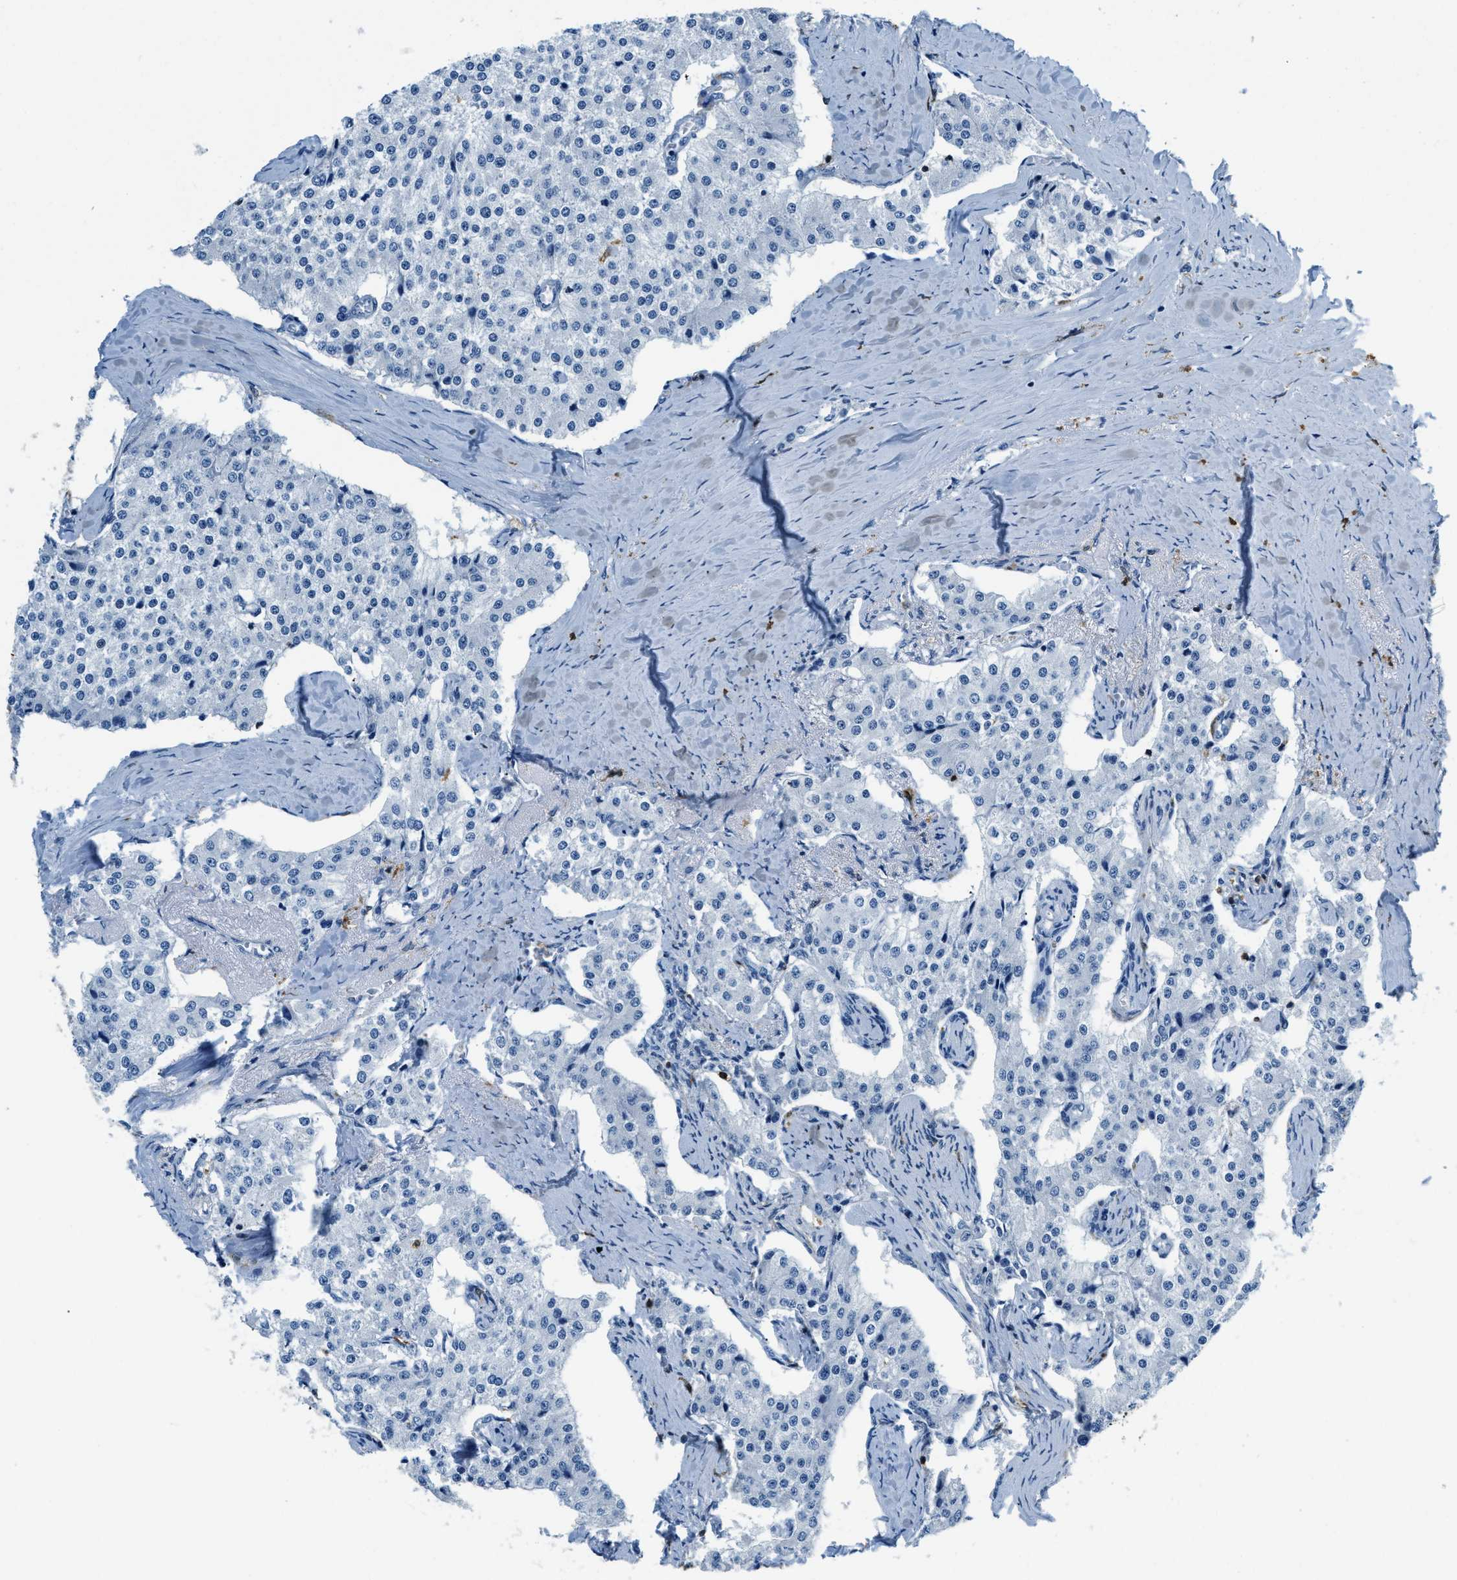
{"staining": {"intensity": "negative", "quantity": "none", "location": "none"}, "tissue": "carcinoid", "cell_type": "Tumor cells", "image_type": "cancer", "snomed": [{"axis": "morphology", "description": "Carcinoid, malignant, NOS"}, {"axis": "topography", "description": "Colon"}], "caption": "Immunohistochemical staining of malignant carcinoid shows no significant staining in tumor cells.", "gene": "CAPG", "patient": {"sex": "female", "age": 52}}